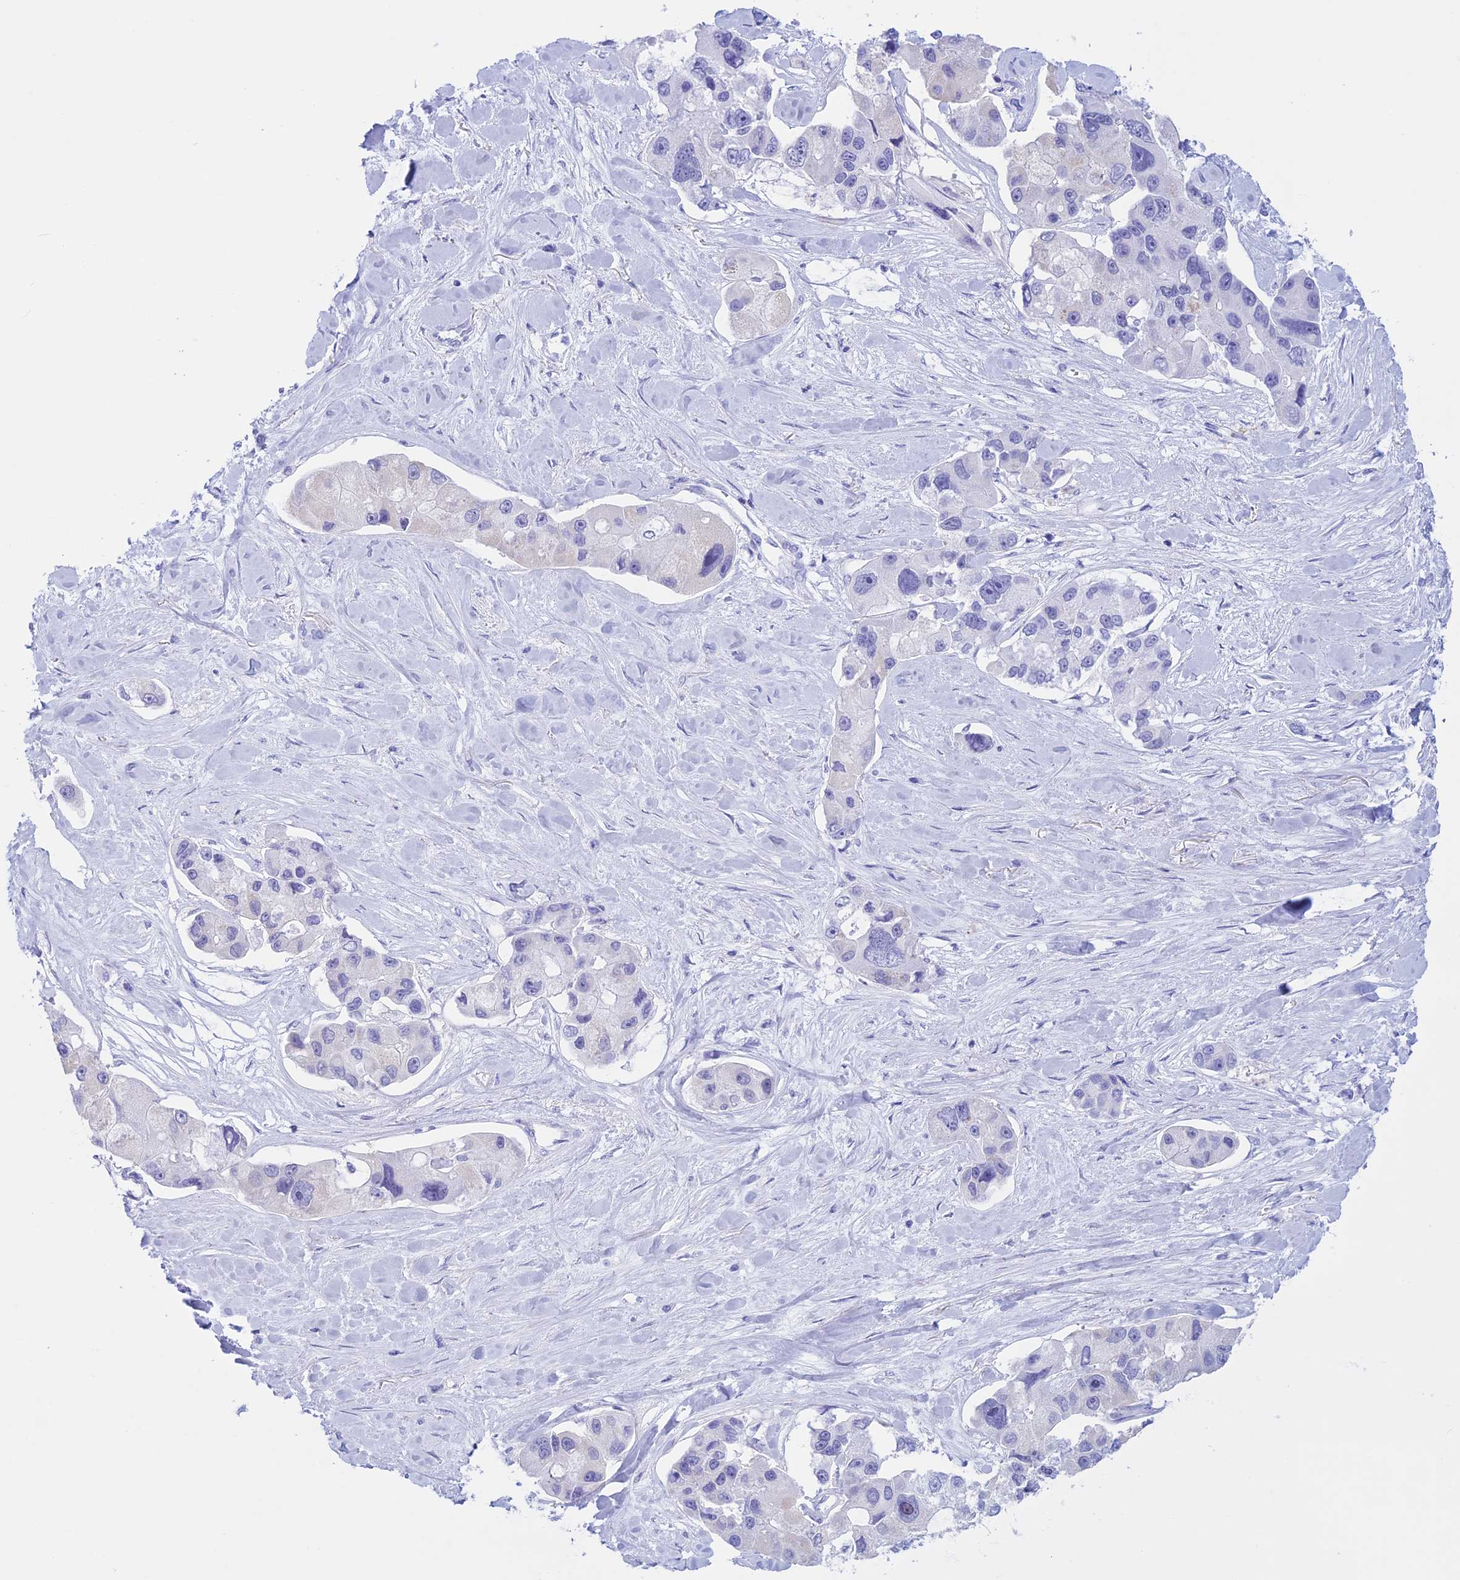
{"staining": {"intensity": "negative", "quantity": "none", "location": "none"}, "tissue": "lung cancer", "cell_type": "Tumor cells", "image_type": "cancer", "snomed": [{"axis": "morphology", "description": "Adenocarcinoma, NOS"}, {"axis": "topography", "description": "Lung"}], "caption": "A histopathology image of human lung cancer is negative for staining in tumor cells. (IHC, brightfield microscopy, high magnification).", "gene": "RP1", "patient": {"sex": "female", "age": 54}}